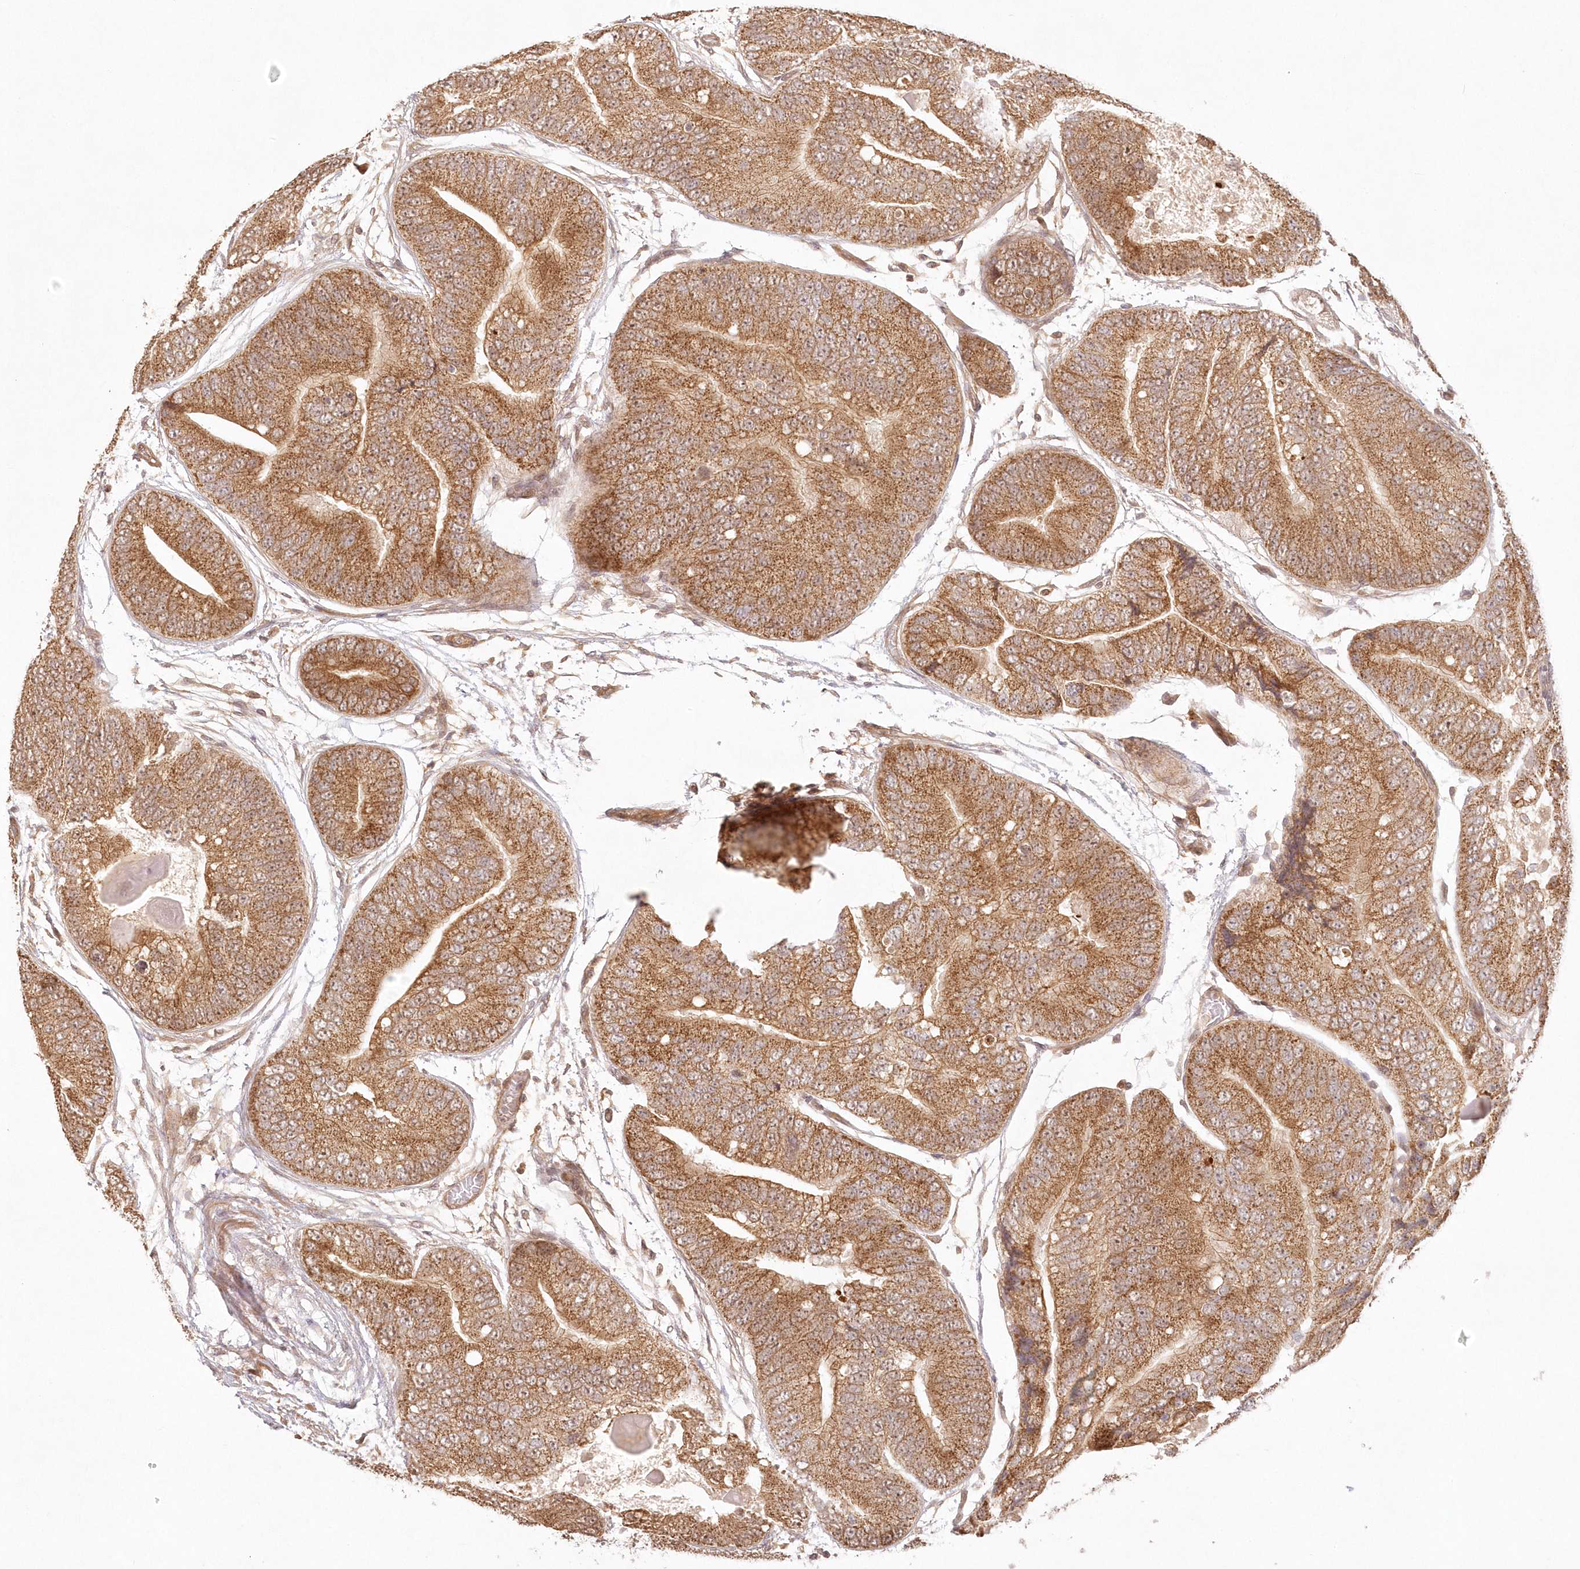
{"staining": {"intensity": "moderate", "quantity": ">75%", "location": "cytoplasmic/membranous"}, "tissue": "prostate cancer", "cell_type": "Tumor cells", "image_type": "cancer", "snomed": [{"axis": "morphology", "description": "Adenocarcinoma, High grade"}, {"axis": "topography", "description": "Prostate"}], "caption": "Brown immunohistochemical staining in human prostate cancer displays moderate cytoplasmic/membranous expression in approximately >75% of tumor cells.", "gene": "KIAA0232", "patient": {"sex": "male", "age": 70}}